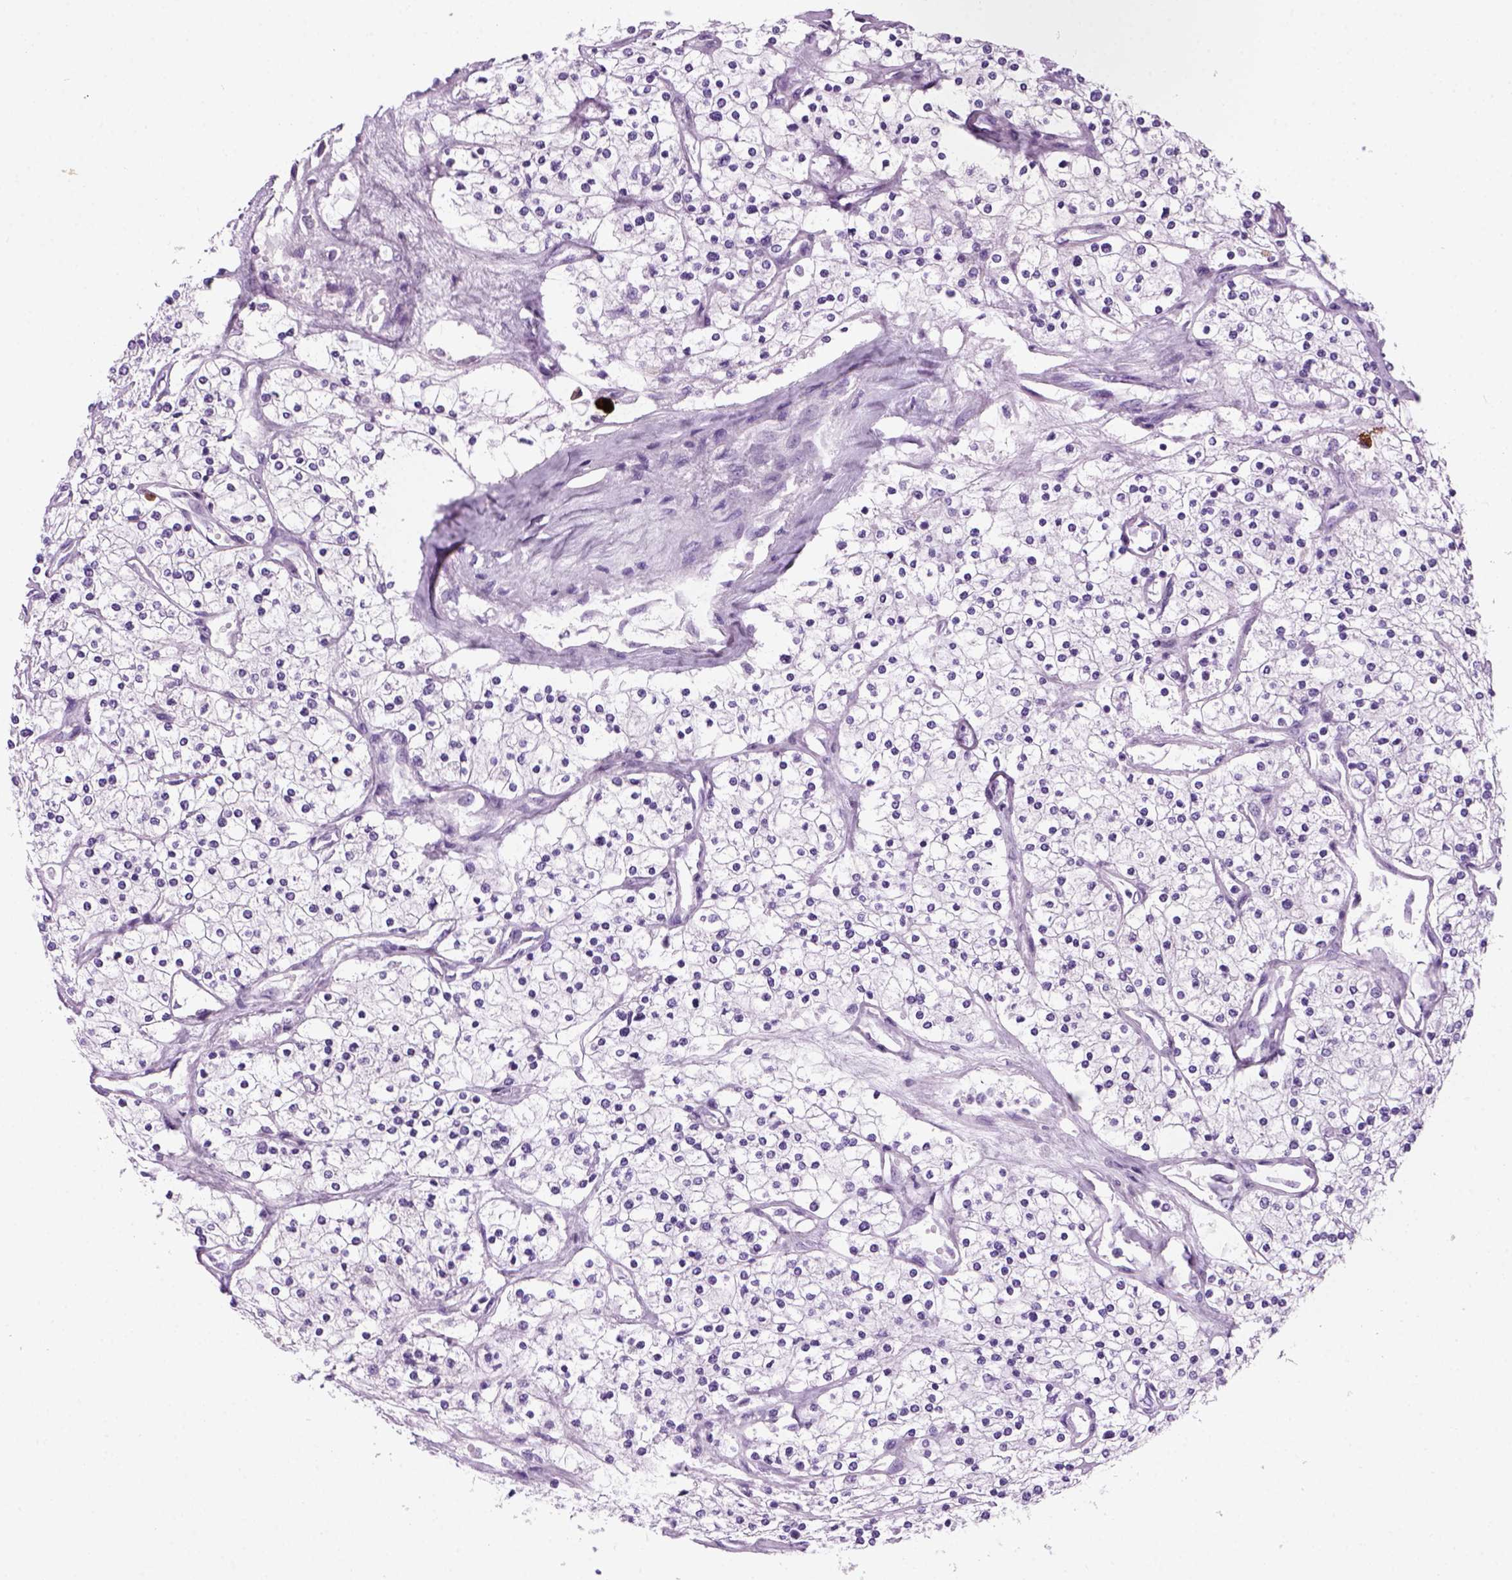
{"staining": {"intensity": "negative", "quantity": "none", "location": "none"}, "tissue": "renal cancer", "cell_type": "Tumor cells", "image_type": "cancer", "snomed": [{"axis": "morphology", "description": "Adenocarcinoma, NOS"}, {"axis": "topography", "description": "Kidney"}], "caption": "Micrograph shows no protein staining in tumor cells of renal cancer tissue.", "gene": "MZB1", "patient": {"sex": "male", "age": 80}}